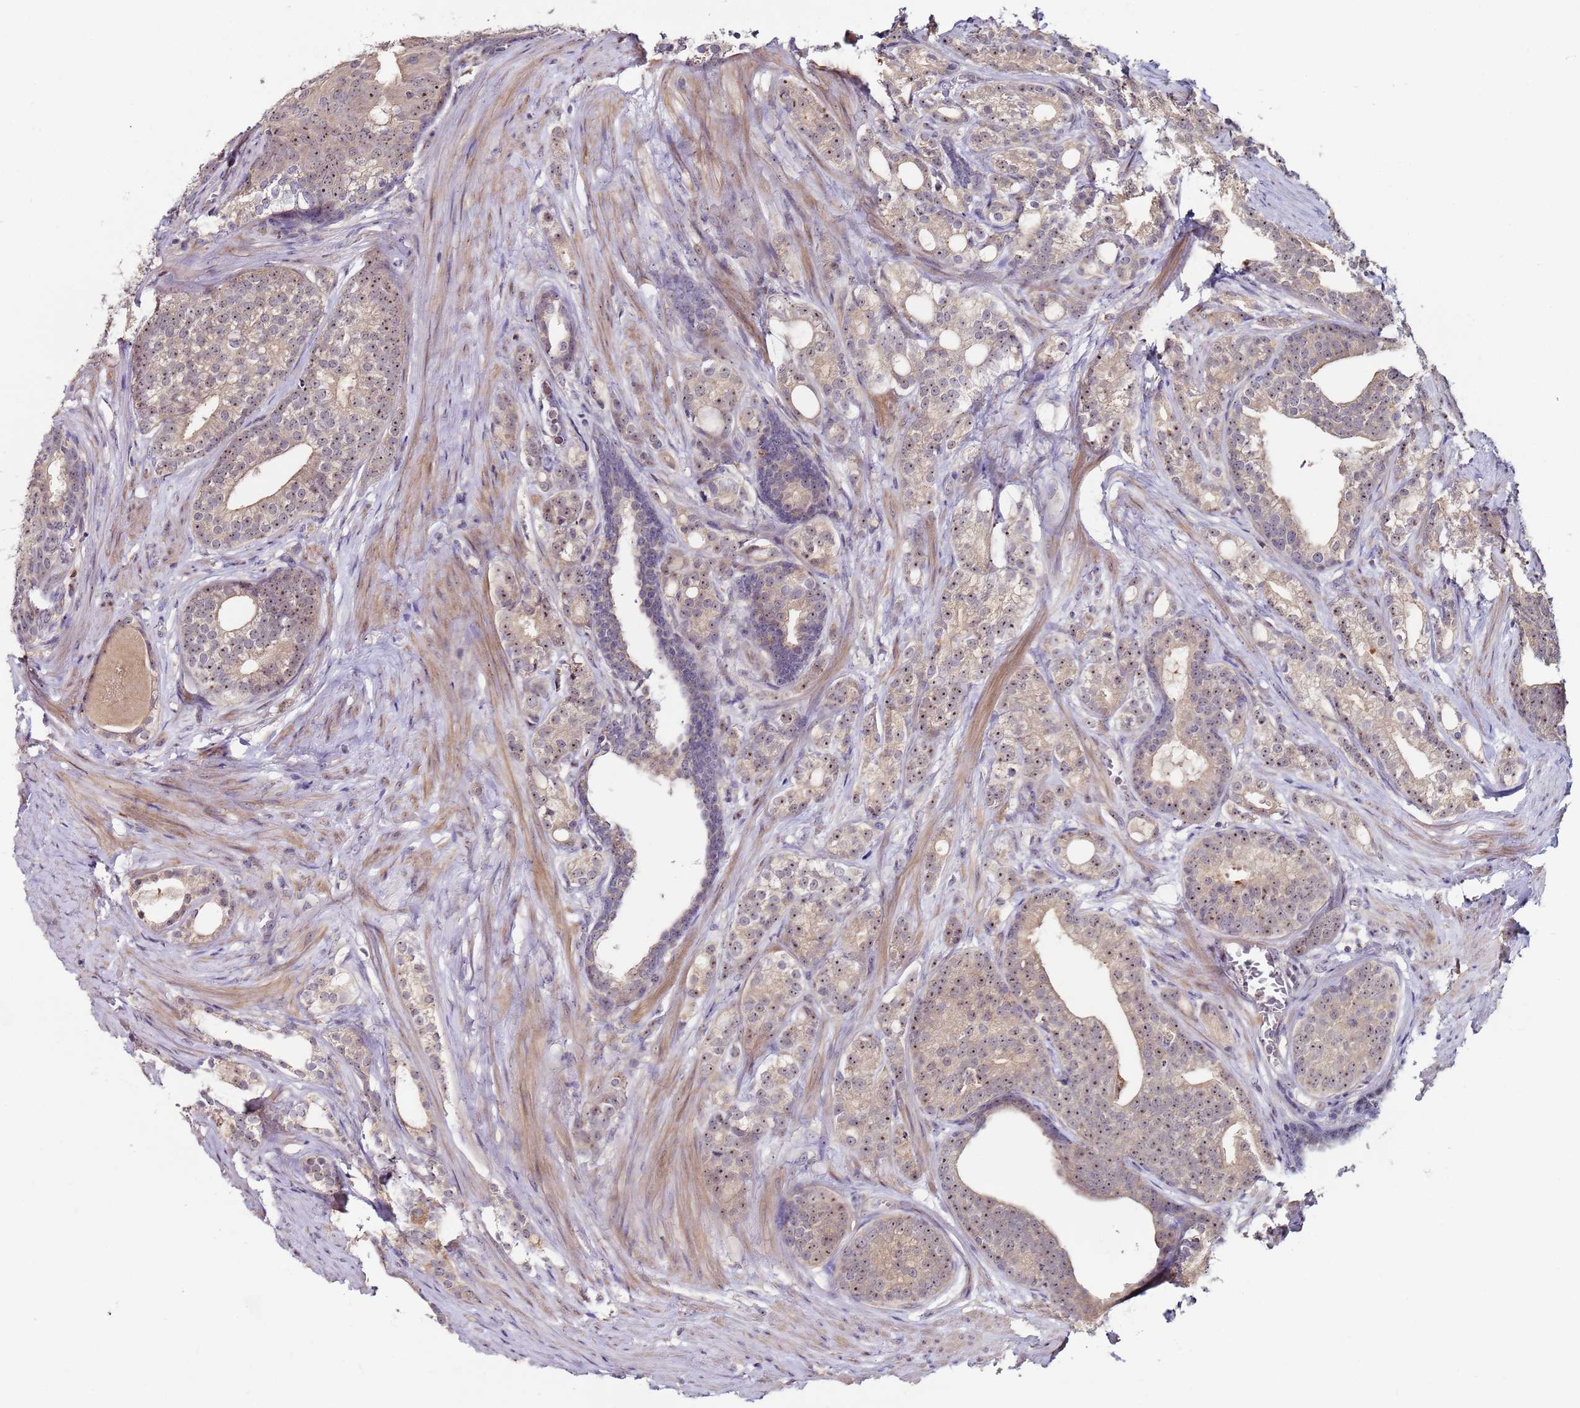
{"staining": {"intensity": "moderate", "quantity": "25%-75%", "location": "nuclear"}, "tissue": "prostate cancer", "cell_type": "Tumor cells", "image_type": "cancer", "snomed": [{"axis": "morphology", "description": "Adenocarcinoma, Low grade"}, {"axis": "topography", "description": "Prostate"}], "caption": "Approximately 25%-75% of tumor cells in low-grade adenocarcinoma (prostate) display moderate nuclear protein positivity as visualized by brown immunohistochemical staining.", "gene": "KRI1", "patient": {"sex": "male", "age": 71}}